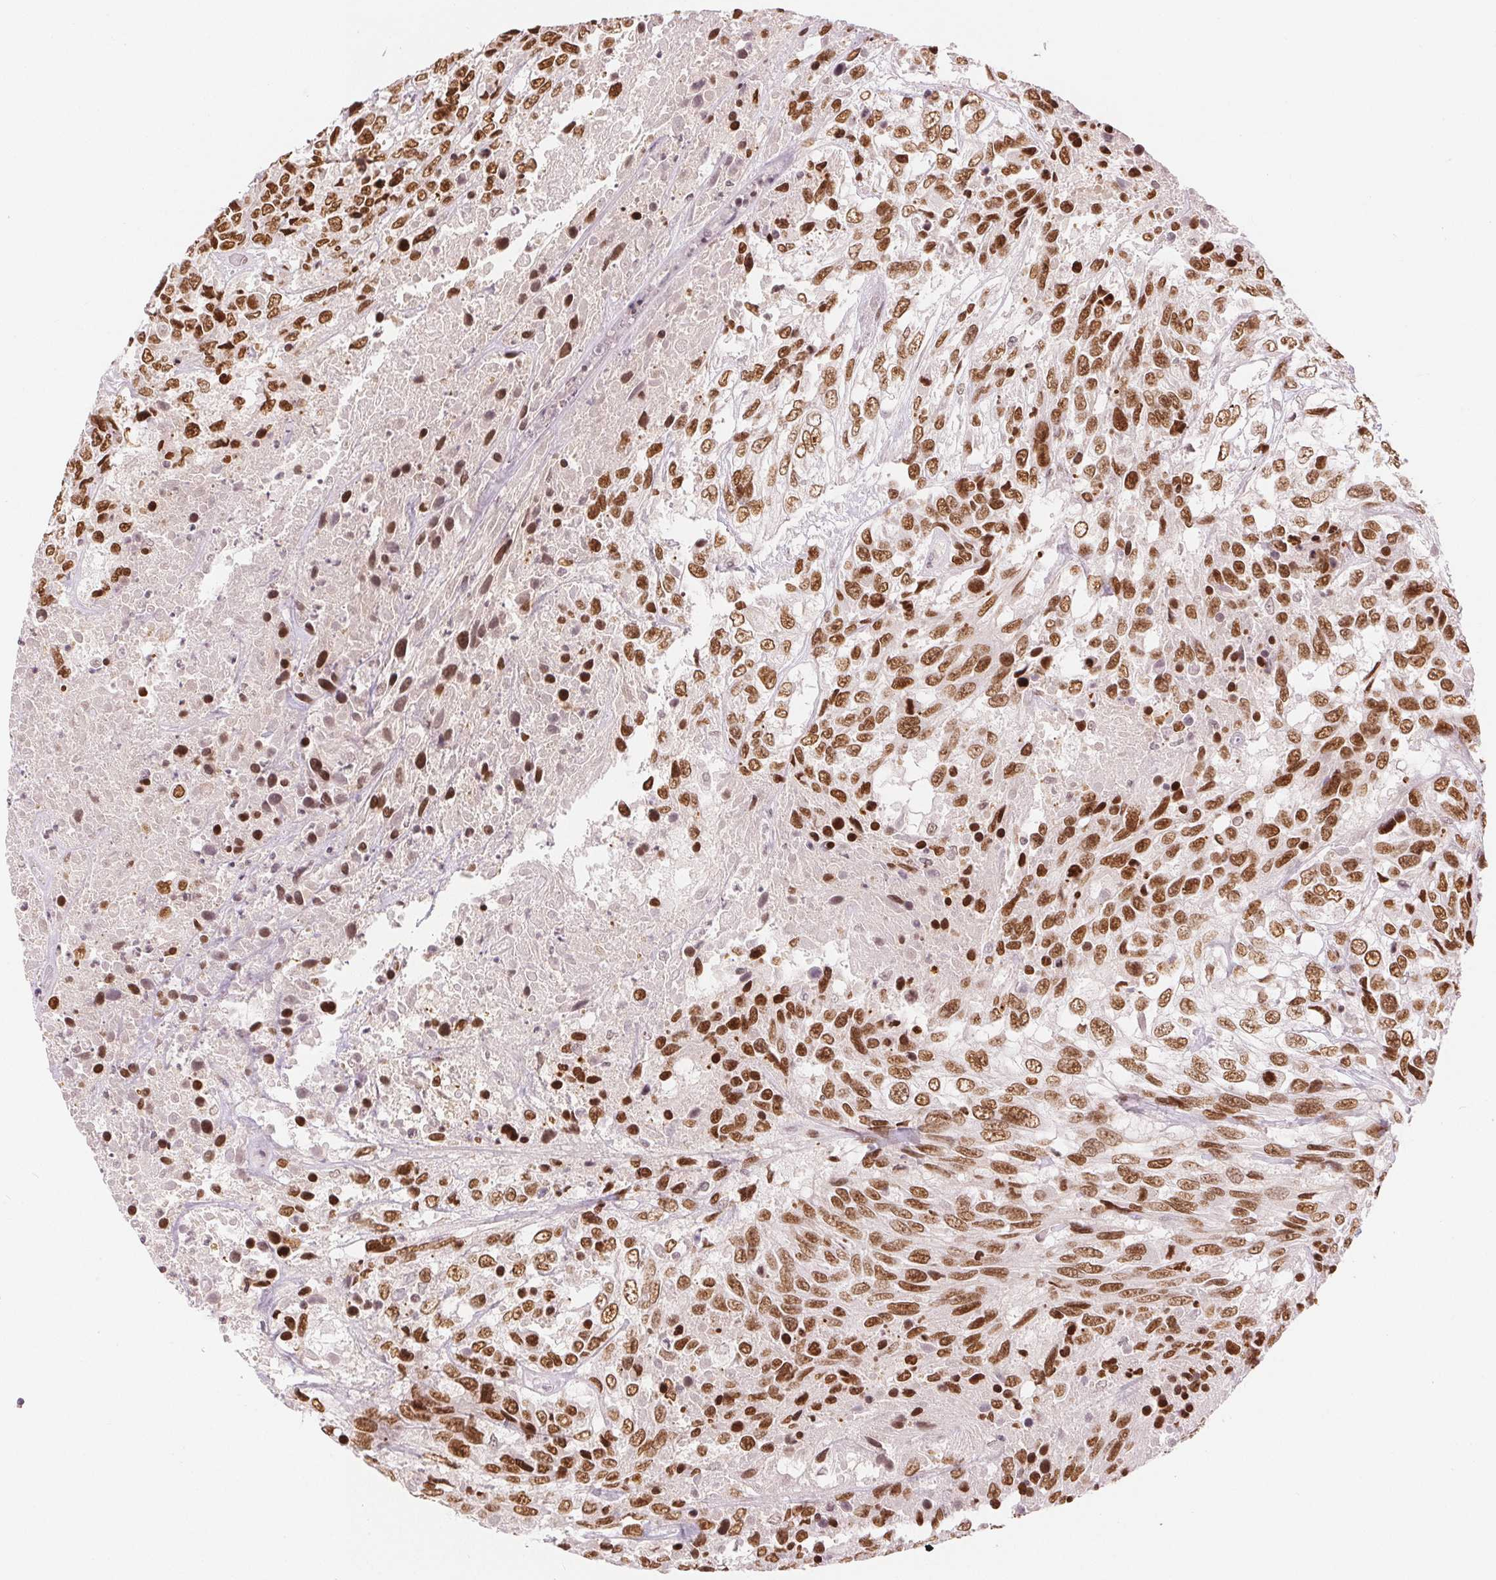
{"staining": {"intensity": "moderate", "quantity": ">75%", "location": "nuclear"}, "tissue": "urothelial cancer", "cell_type": "Tumor cells", "image_type": "cancer", "snomed": [{"axis": "morphology", "description": "Urothelial carcinoma, High grade"}, {"axis": "topography", "description": "Urinary bladder"}], "caption": "Immunohistochemistry image of neoplastic tissue: urothelial cancer stained using IHC displays medium levels of moderate protein expression localized specifically in the nuclear of tumor cells, appearing as a nuclear brown color.", "gene": "DEK", "patient": {"sex": "female", "age": 70}}